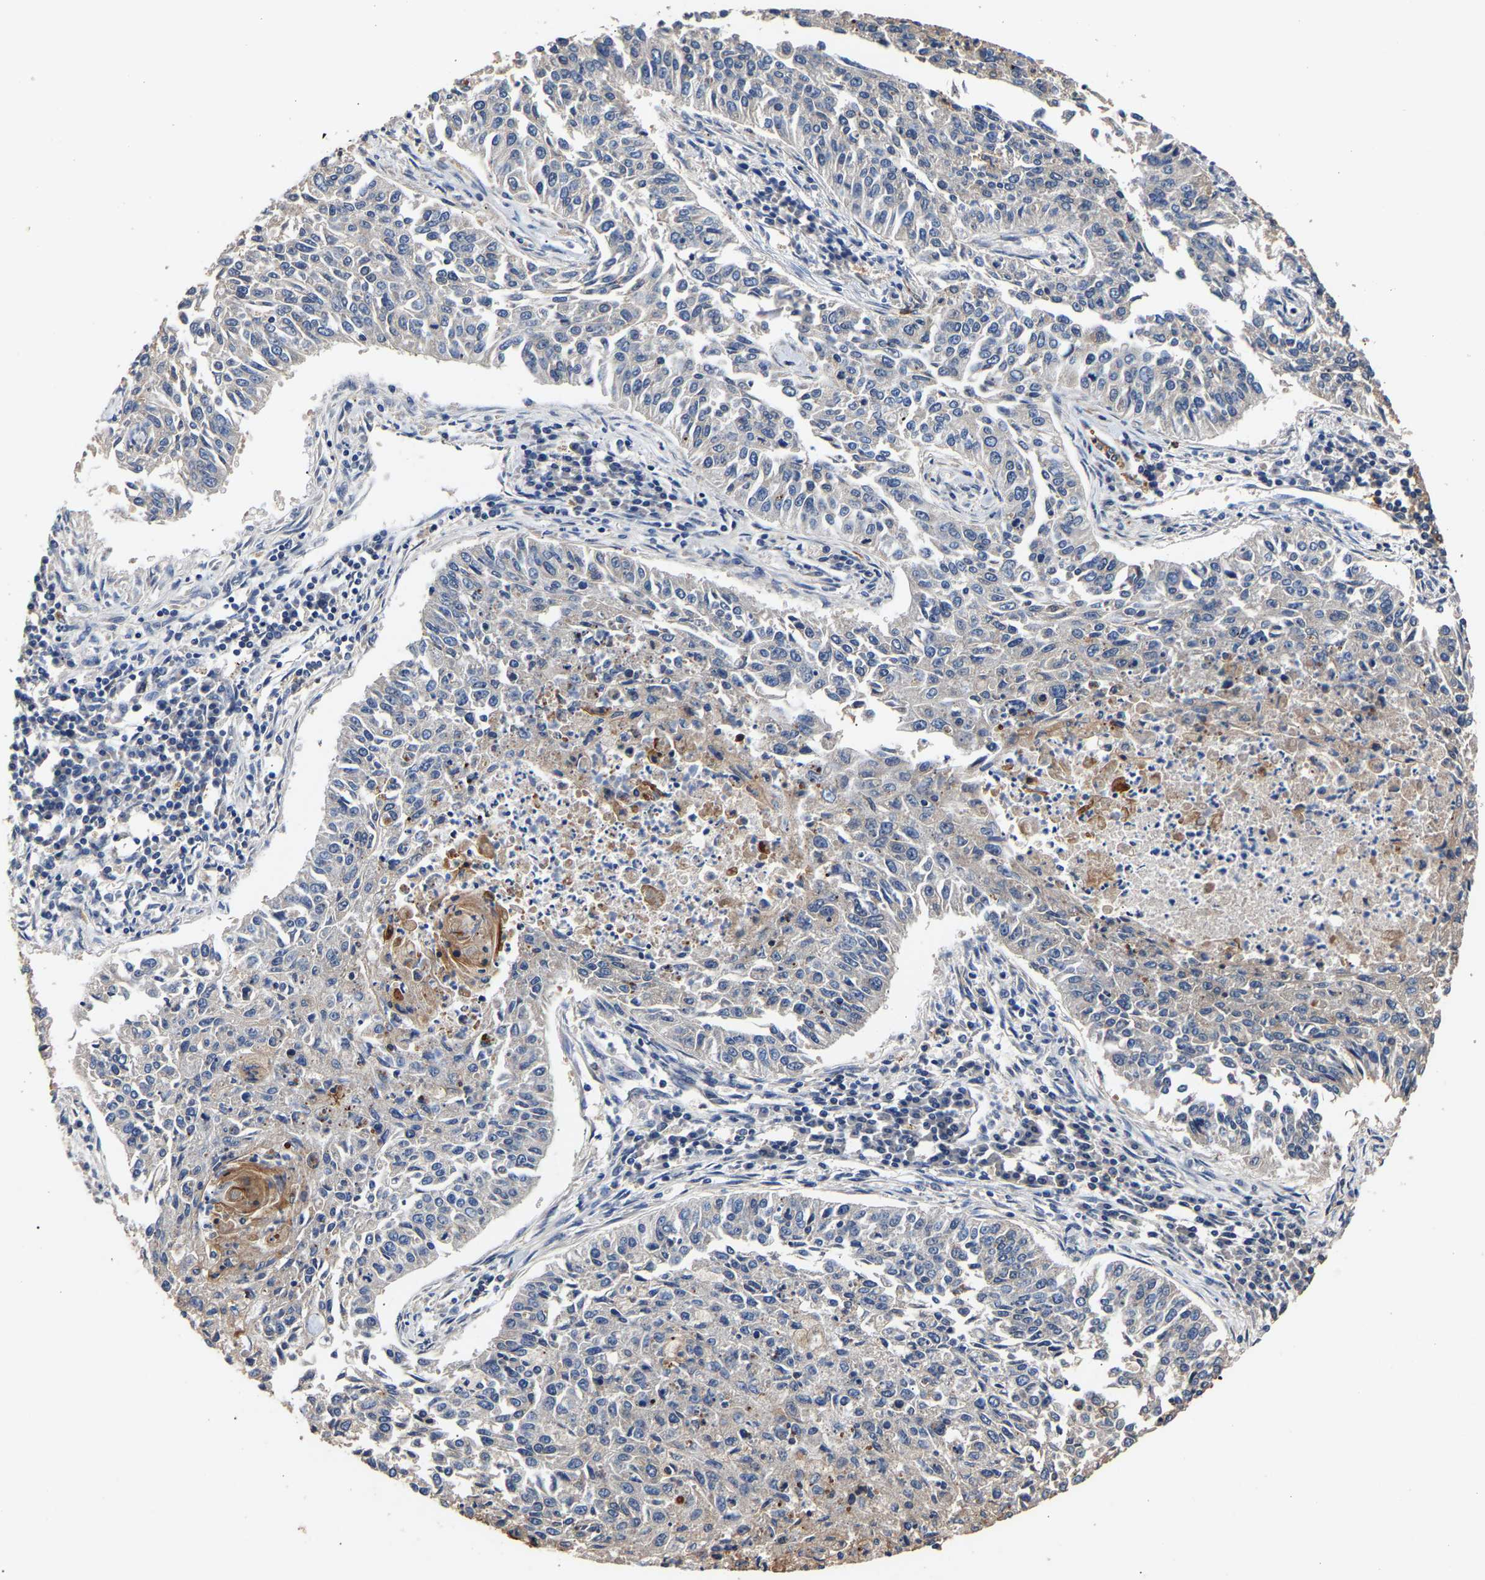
{"staining": {"intensity": "negative", "quantity": "none", "location": "none"}, "tissue": "lung cancer", "cell_type": "Tumor cells", "image_type": "cancer", "snomed": [{"axis": "morphology", "description": "Normal tissue, NOS"}, {"axis": "morphology", "description": "Squamous cell carcinoma, NOS"}, {"axis": "topography", "description": "Cartilage tissue"}, {"axis": "topography", "description": "Bronchus"}, {"axis": "topography", "description": "Lung"}], "caption": "Immunohistochemistry of lung cancer demonstrates no positivity in tumor cells.", "gene": "LRBA", "patient": {"sex": "female", "age": 49}}